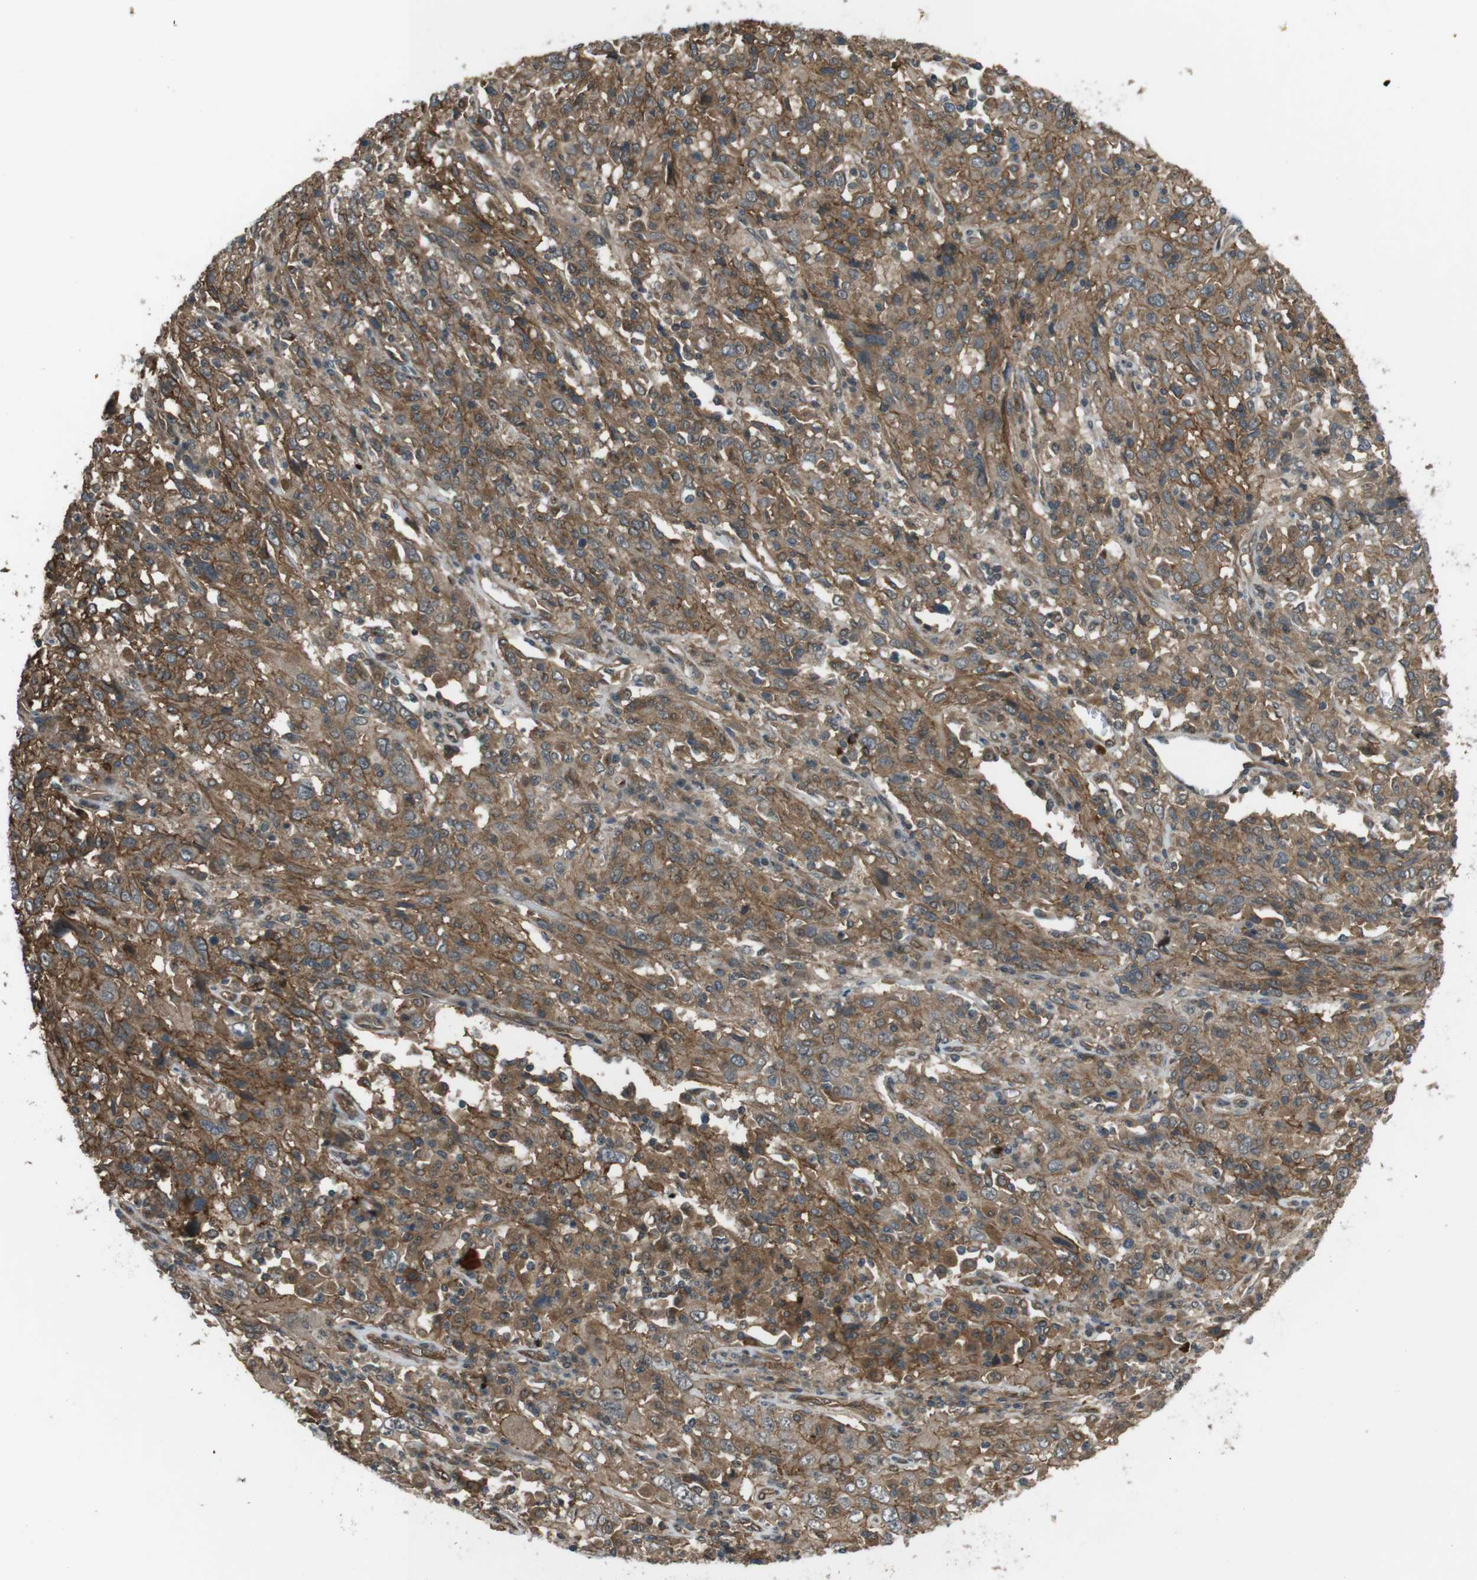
{"staining": {"intensity": "moderate", "quantity": ">75%", "location": "cytoplasmic/membranous"}, "tissue": "cervical cancer", "cell_type": "Tumor cells", "image_type": "cancer", "snomed": [{"axis": "morphology", "description": "Squamous cell carcinoma, NOS"}, {"axis": "topography", "description": "Cervix"}], "caption": "Immunohistochemistry micrograph of neoplastic tissue: human squamous cell carcinoma (cervical) stained using IHC shows medium levels of moderate protein expression localized specifically in the cytoplasmic/membranous of tumor cells, appearing as a cytoplasmic/membranous brown color.", "gene": "TIAM2", "patient": {"sex": "female", "age": 46}}